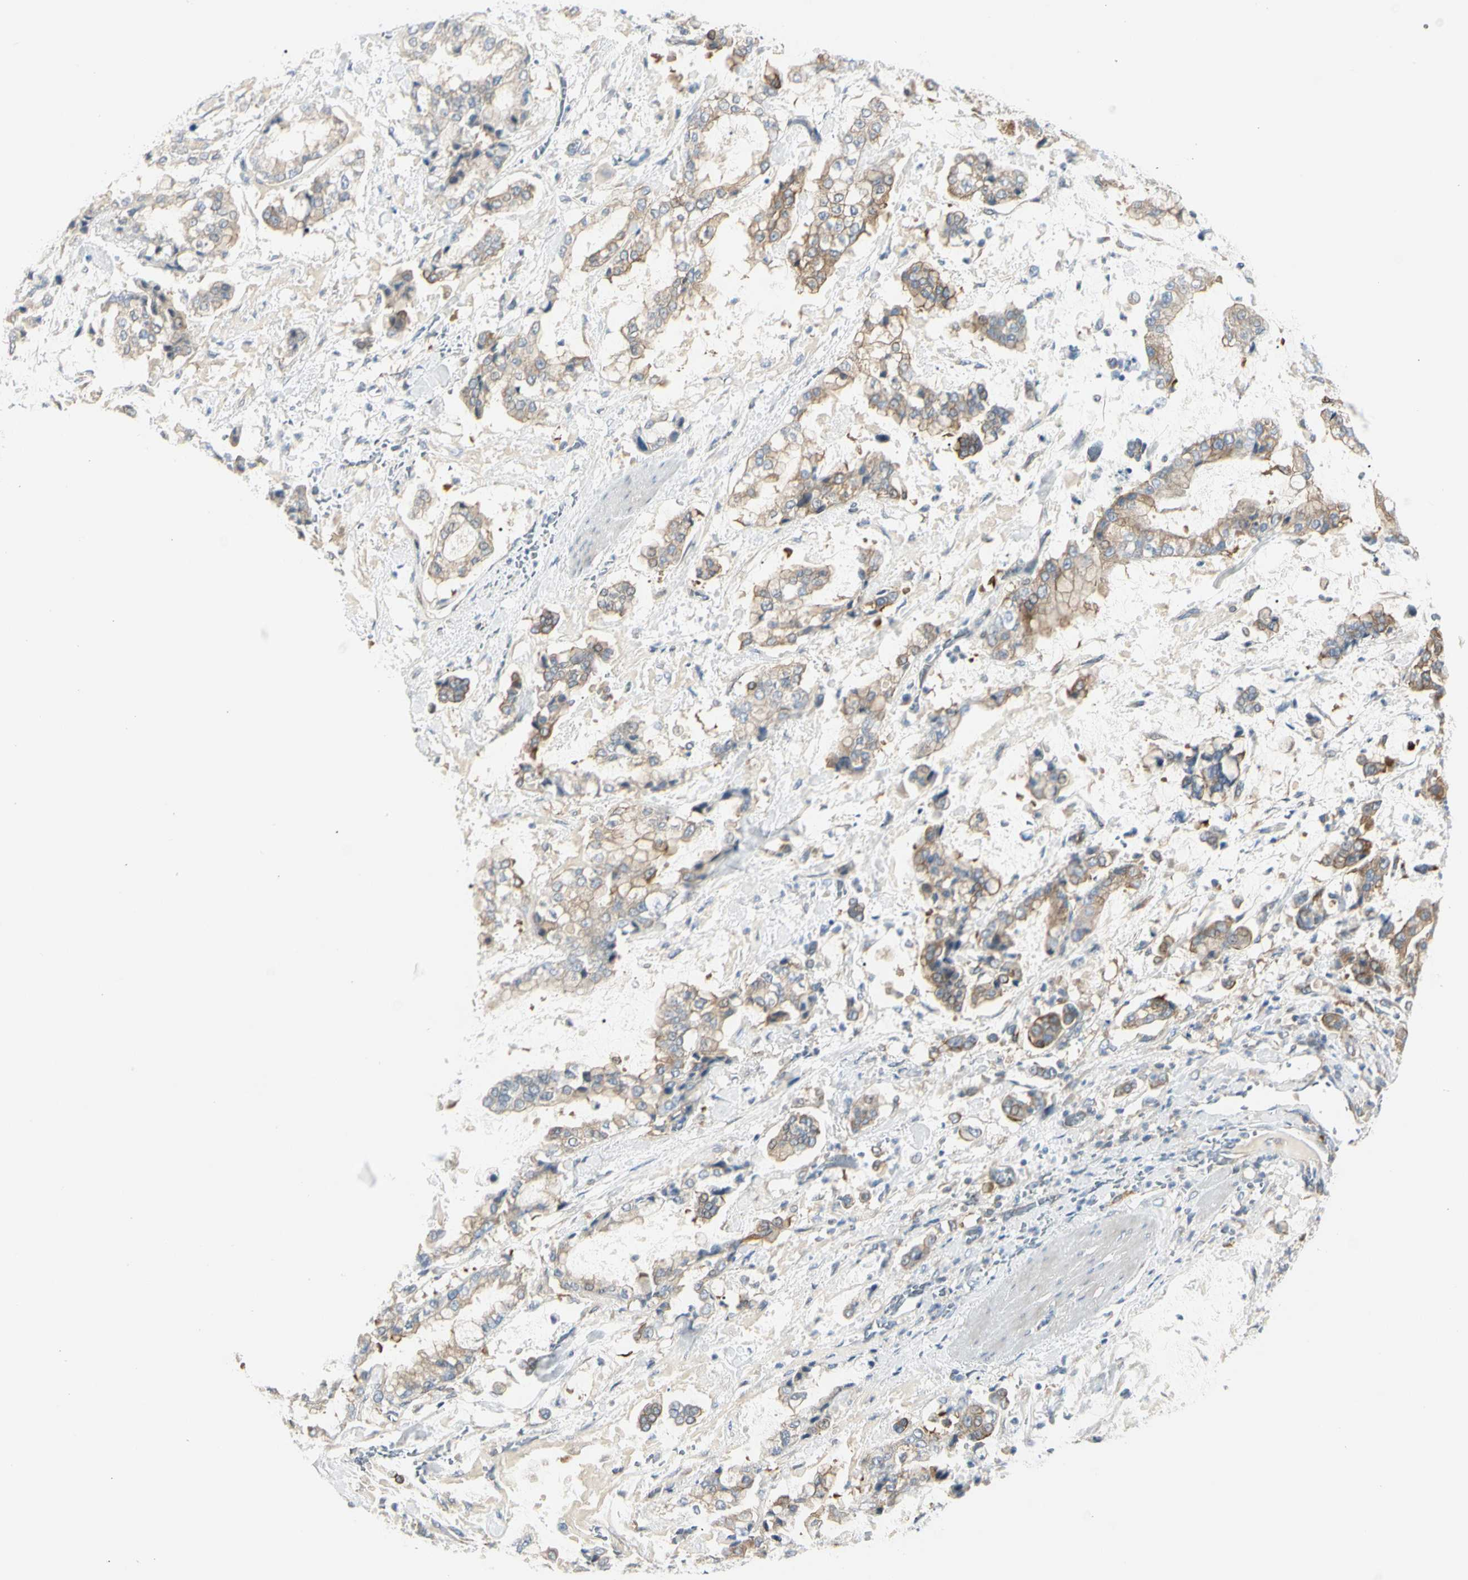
{"staining": {"intensity": "moderate", "quantity": ">75%", "location": "cytoplasmic/membranous"}, "tissue": "stomach cancer", "cell_type": "Tumor cells", "image_type": "cancer", "snomed": [{"axis": "morphology", "description": "Normal tissue, NOS"}, {"axis": "morphology", "description": "Adenocarcinoma, NOS"}, {"axis": "topography", "description": "Stomach, upper"}, {"axis": "topography", "description": "Stomach"}], "caption": "Stomach cancer stained for a protein reveals moderate cytoplasmic/membranous positivity in tumor cells.", "gene": "NFKB2", "patient": {"sex": "male", "age": 76}}